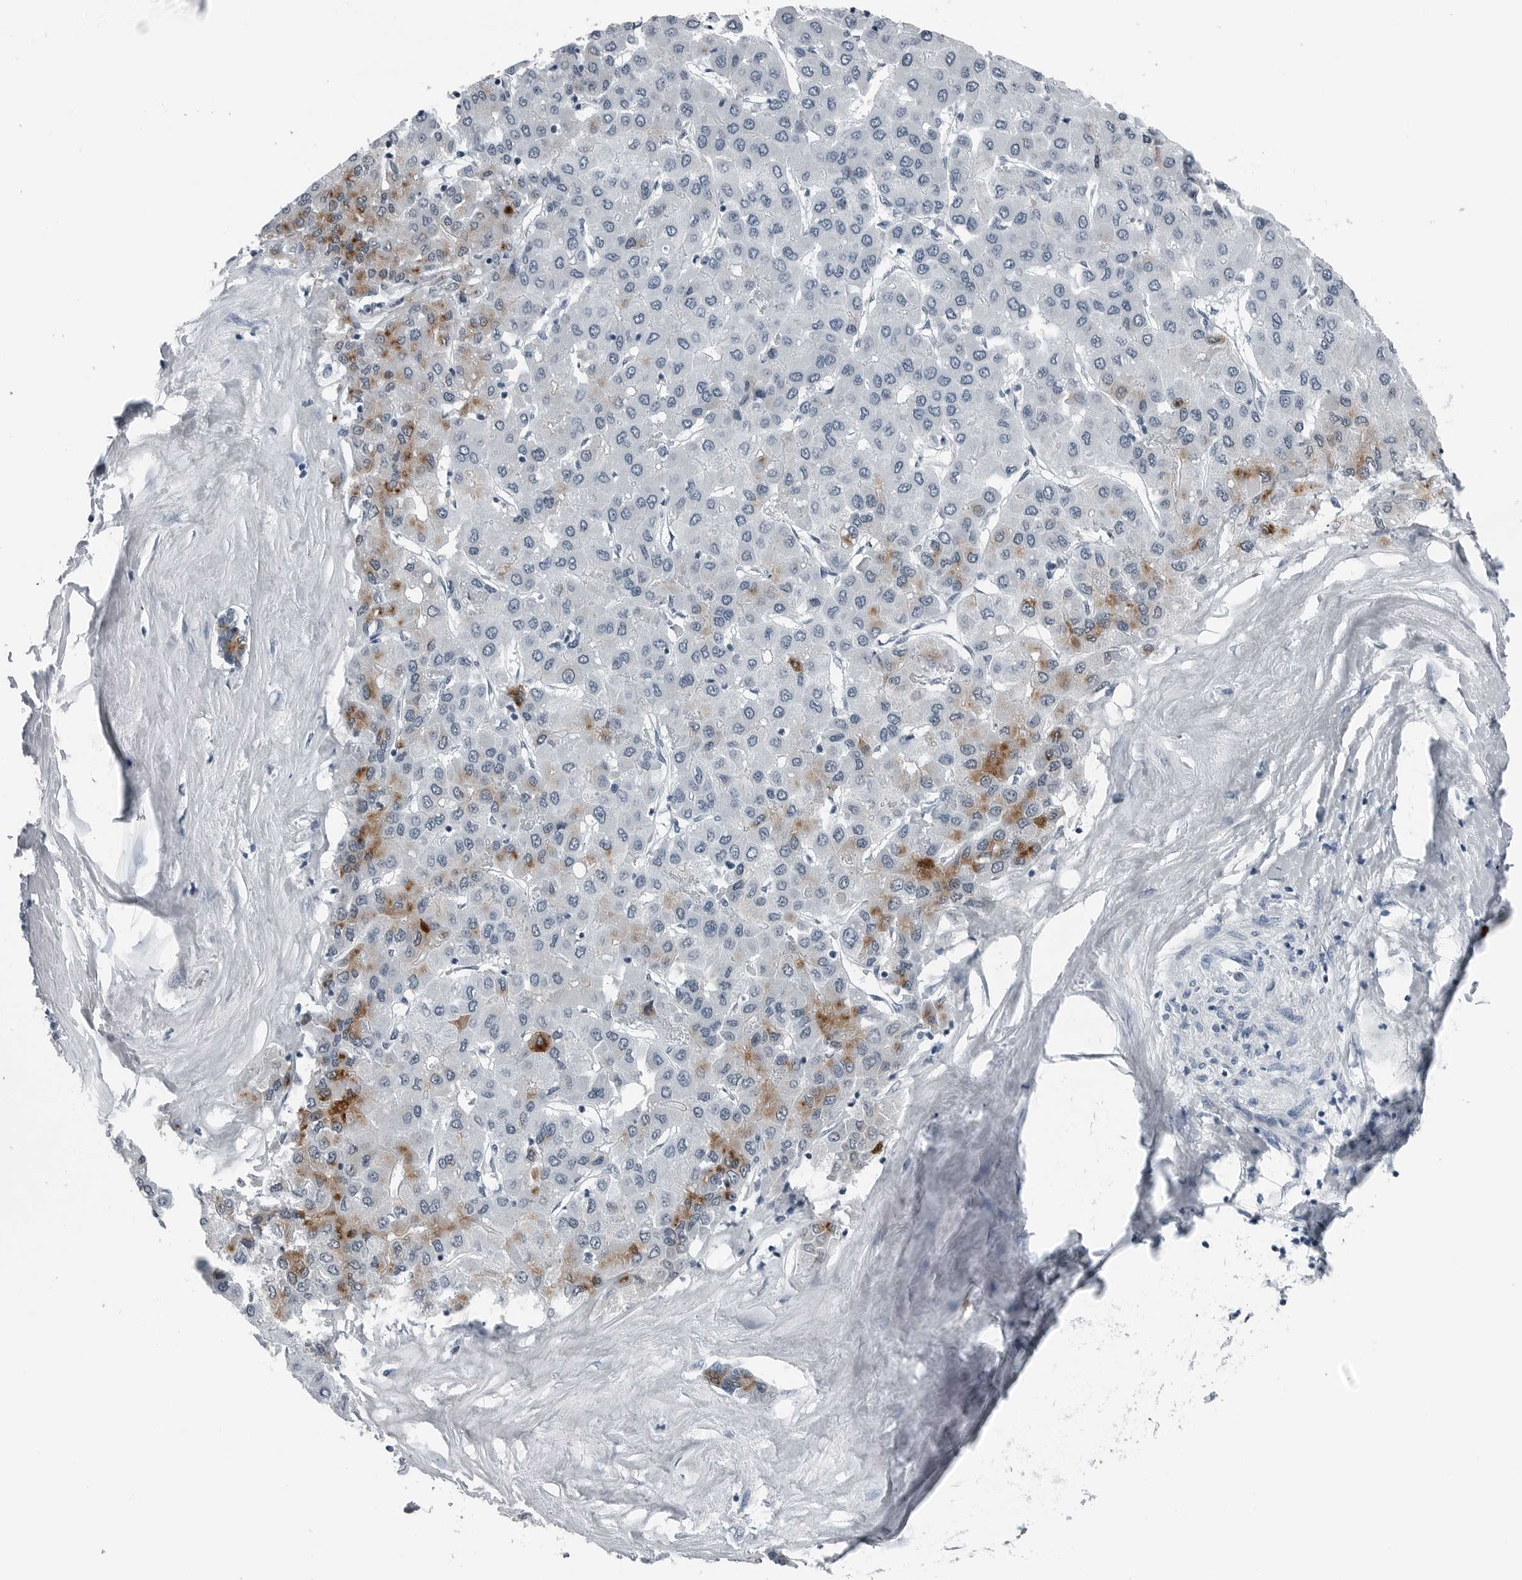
{"staining": {"intensity": "moderate", "quantity": "<25%", "location": "cytoplasmic/membranous"}, "tissue": "liver cancer", "cell_type": "Tumor cells", "image_type": "cancer", "snomed": [{"axis": "morphology", "description": "Carcinoma, Hepatocellular, NOS"}, {"axis": "topography", "description": "Liver"}], "caption": "Protein staining reveals moderate cytoplasmic/membranous positivity in approximately <25% of tumor cells in liver hepatocellular carcinoma. Nuclei are stained in blue.", "gene": "SPINK1", "patient": {"sex": "male", "age": 65}}